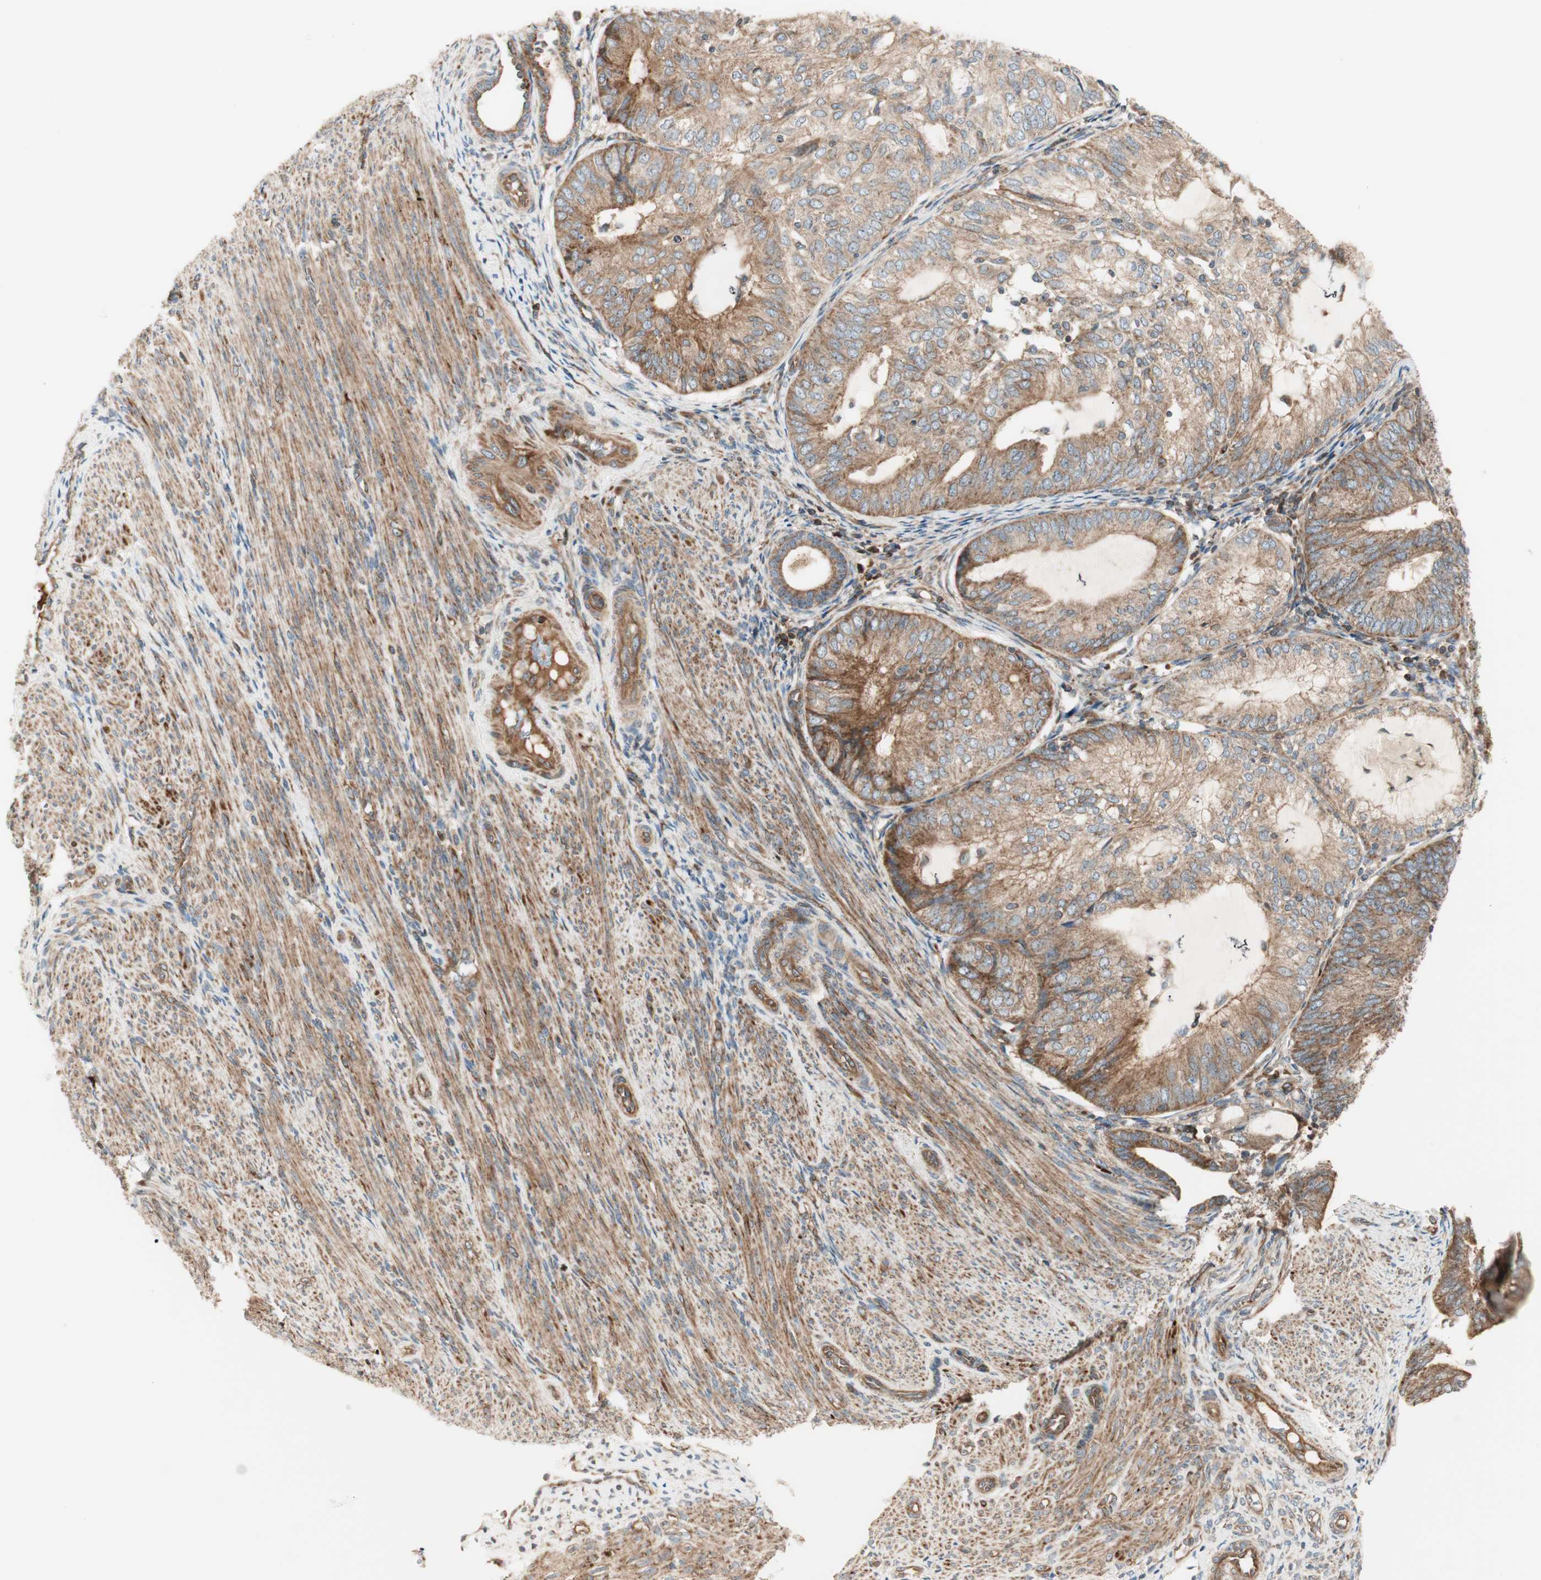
{"staining": {"intensity": "strong", "quantity": ">75%", "location": "cytoplasmic/membranous"}, "tissue": "endometrial cancer", "cell_type": "Tumor cells", "image_type": "cancer", "snomed": [{"axis": "morphology", "description": "Adenocarcinoma, NOS"}, {"axis": "topography", "description": "Endometrium"}], "caption": "There is high levels of strong cytoplasmic/membranous staining in tumor cells of endometrial adenocarcinoma, as demonstrated by immunohistochemical staining (brown color).", "gene": "CTTNBP2NL", "patient": {"sex": "female", "age": 81}}